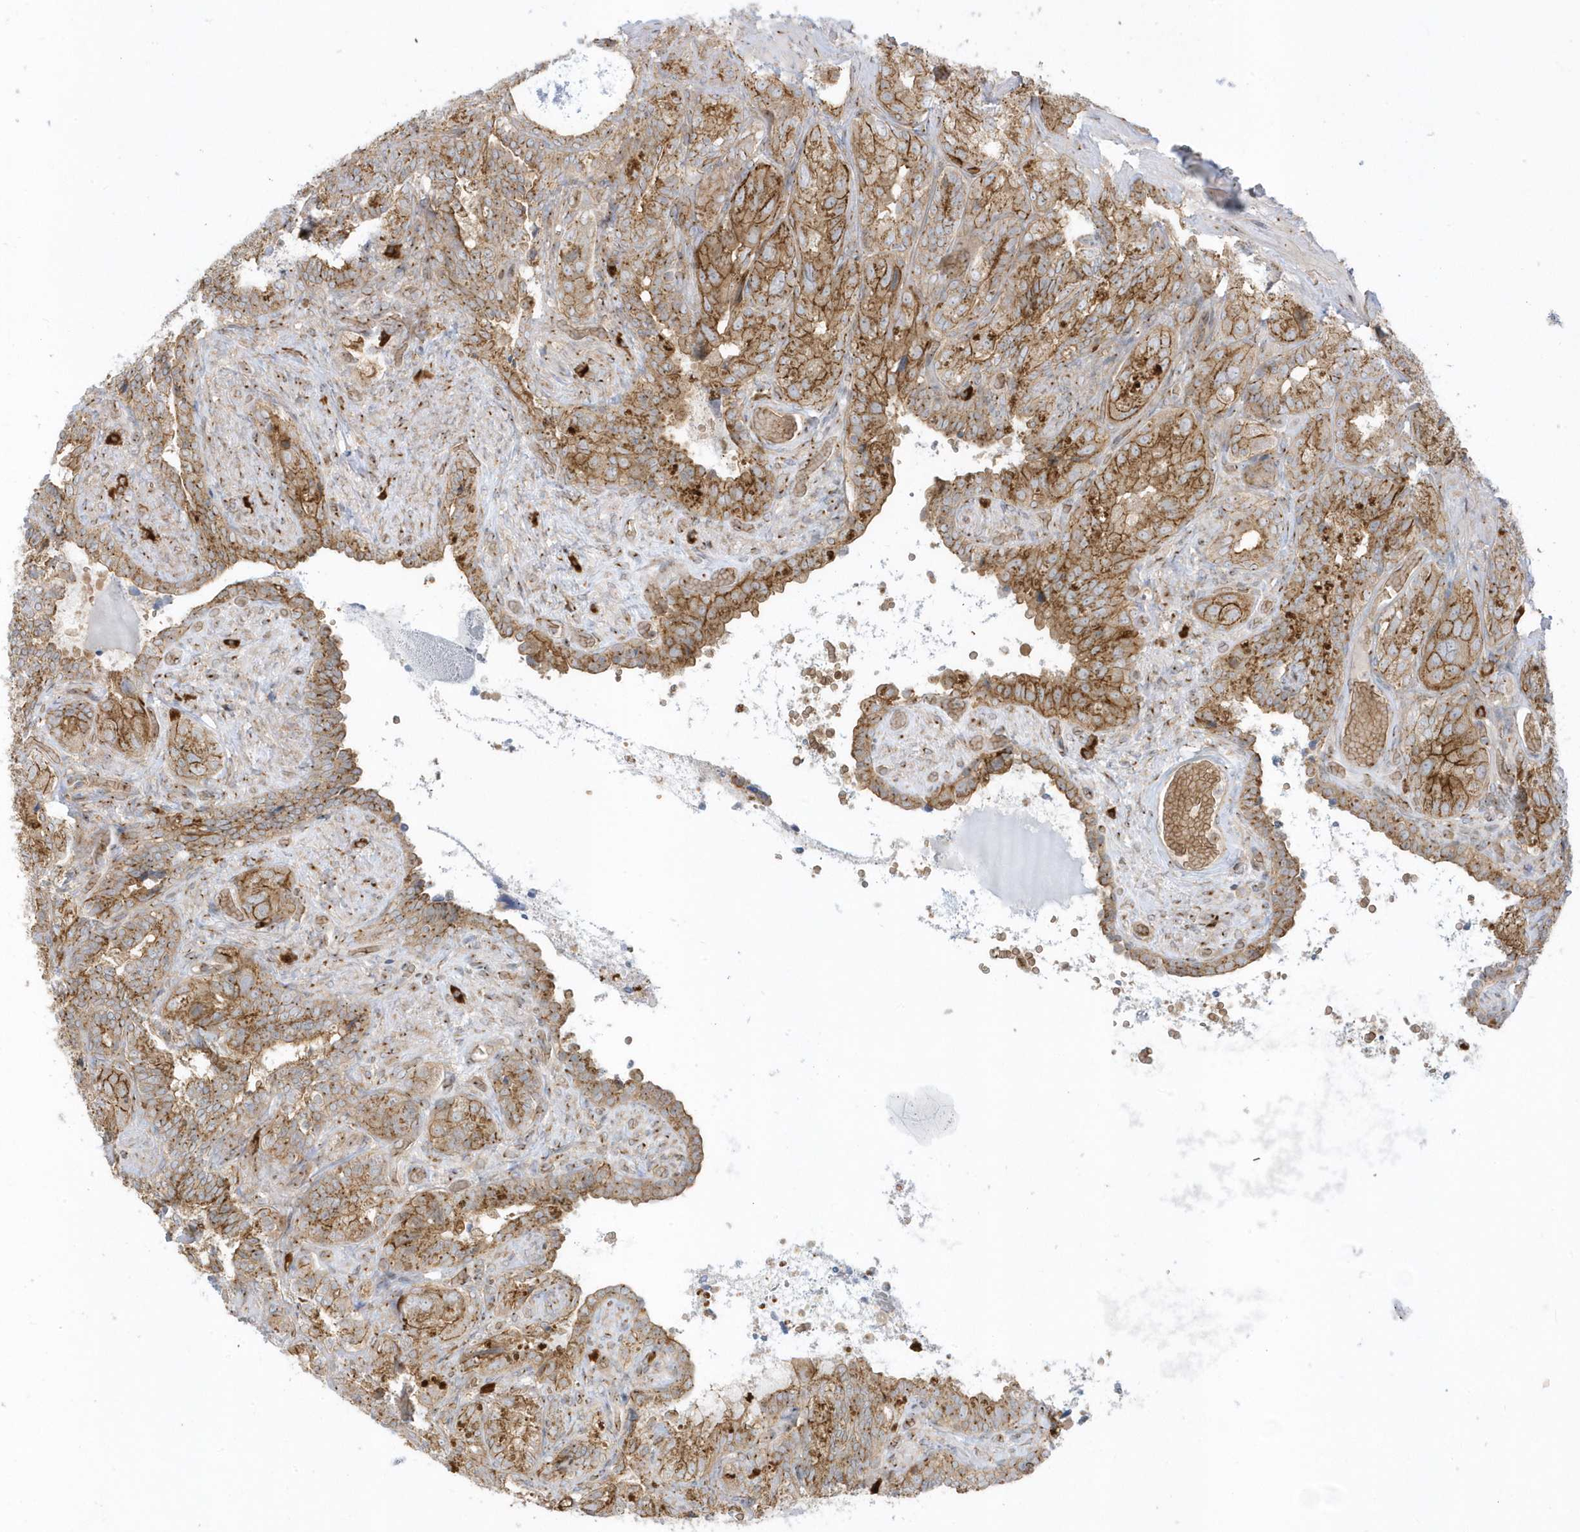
{"staining": {"intensity": "moderate", "quantity": ">75%", "location": "cytoplasmic/membranous"}, "tissue": "seminal vesicle", "cell_type": "Glandular cells", "image_type": "normal", "snomed": [{"axis": "morphology", "description": "Normal tissue, NOS"}, {"axis": "topography", "description": "Seminal veicle"}, {"axis": "topography", "description": "Peripheral nerve tissue"}], "caption": "Protein staining displays moderate cytoplasmic/membranous expression in approximately >75% of glandular cells in benign seminal vesicle. The protein is shown in brown color, while the nuclei are stained blue.", "gene": "RPP40", "patient": {"sex": "male", "age": 67}}